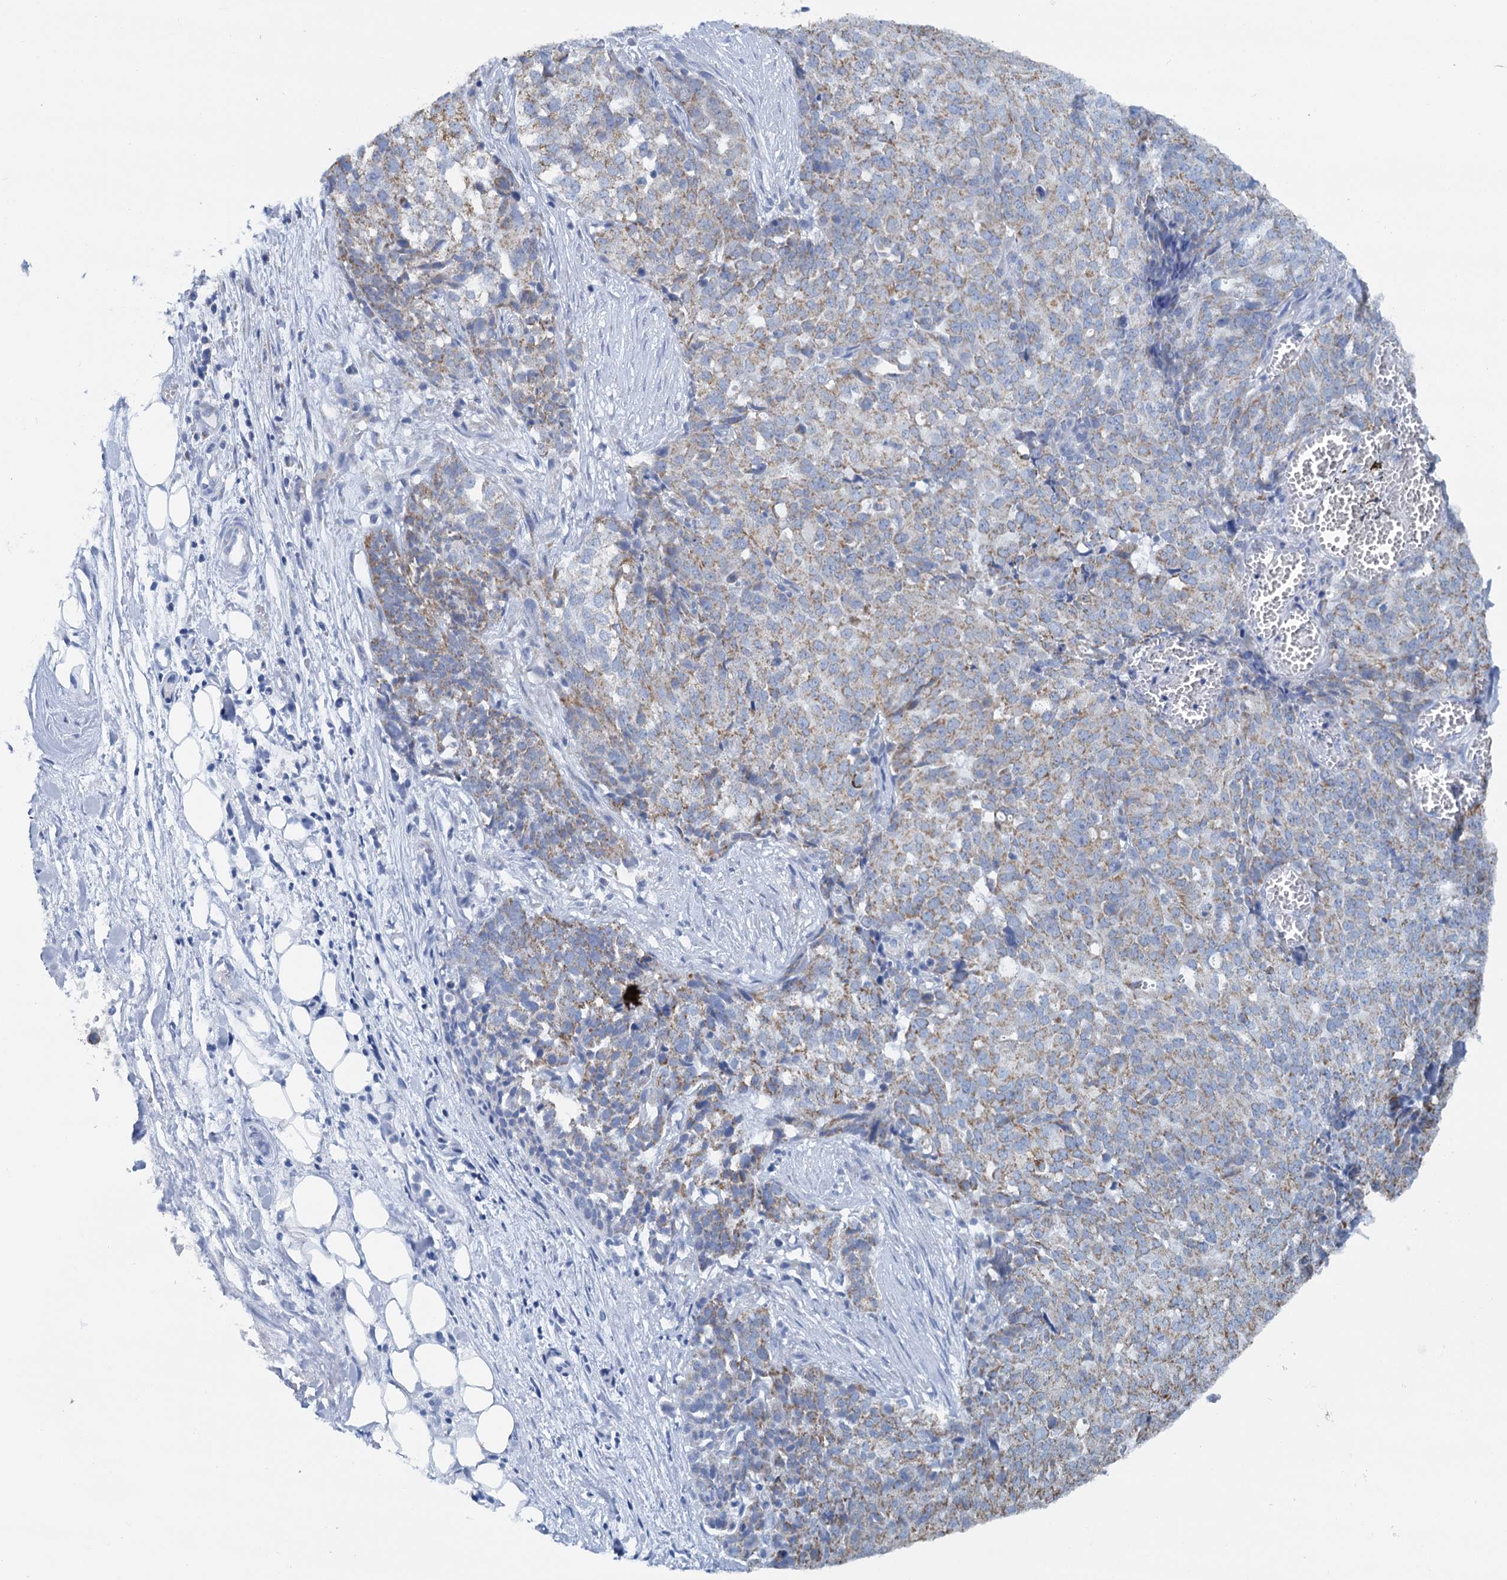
{"staining": {"intensity": "weak", "quantity": "25%-75%", "location": "cytoplasmic/membranous"}, "tissue": "ovarian cancer", "cell_type": "Tumor cells", "image_type": "cancer", "snomed": [{"axis": "morphology", "description": "Cystadenocarcinoma, serous, NOS"}, {"axis": "topography", "description": "Soft tissue"}, {"axis": "topography", "description": "Ovary"}], "caption": "Brown immunohistochemical staining in serous cystadenocarcinoma (ovarian) demonstrates weak cytoplasmic/membranous staining in approximately 25%-75% of tumor cells.", "gene": "CCP110", "patient": {"sex": "female", "age": 57}}